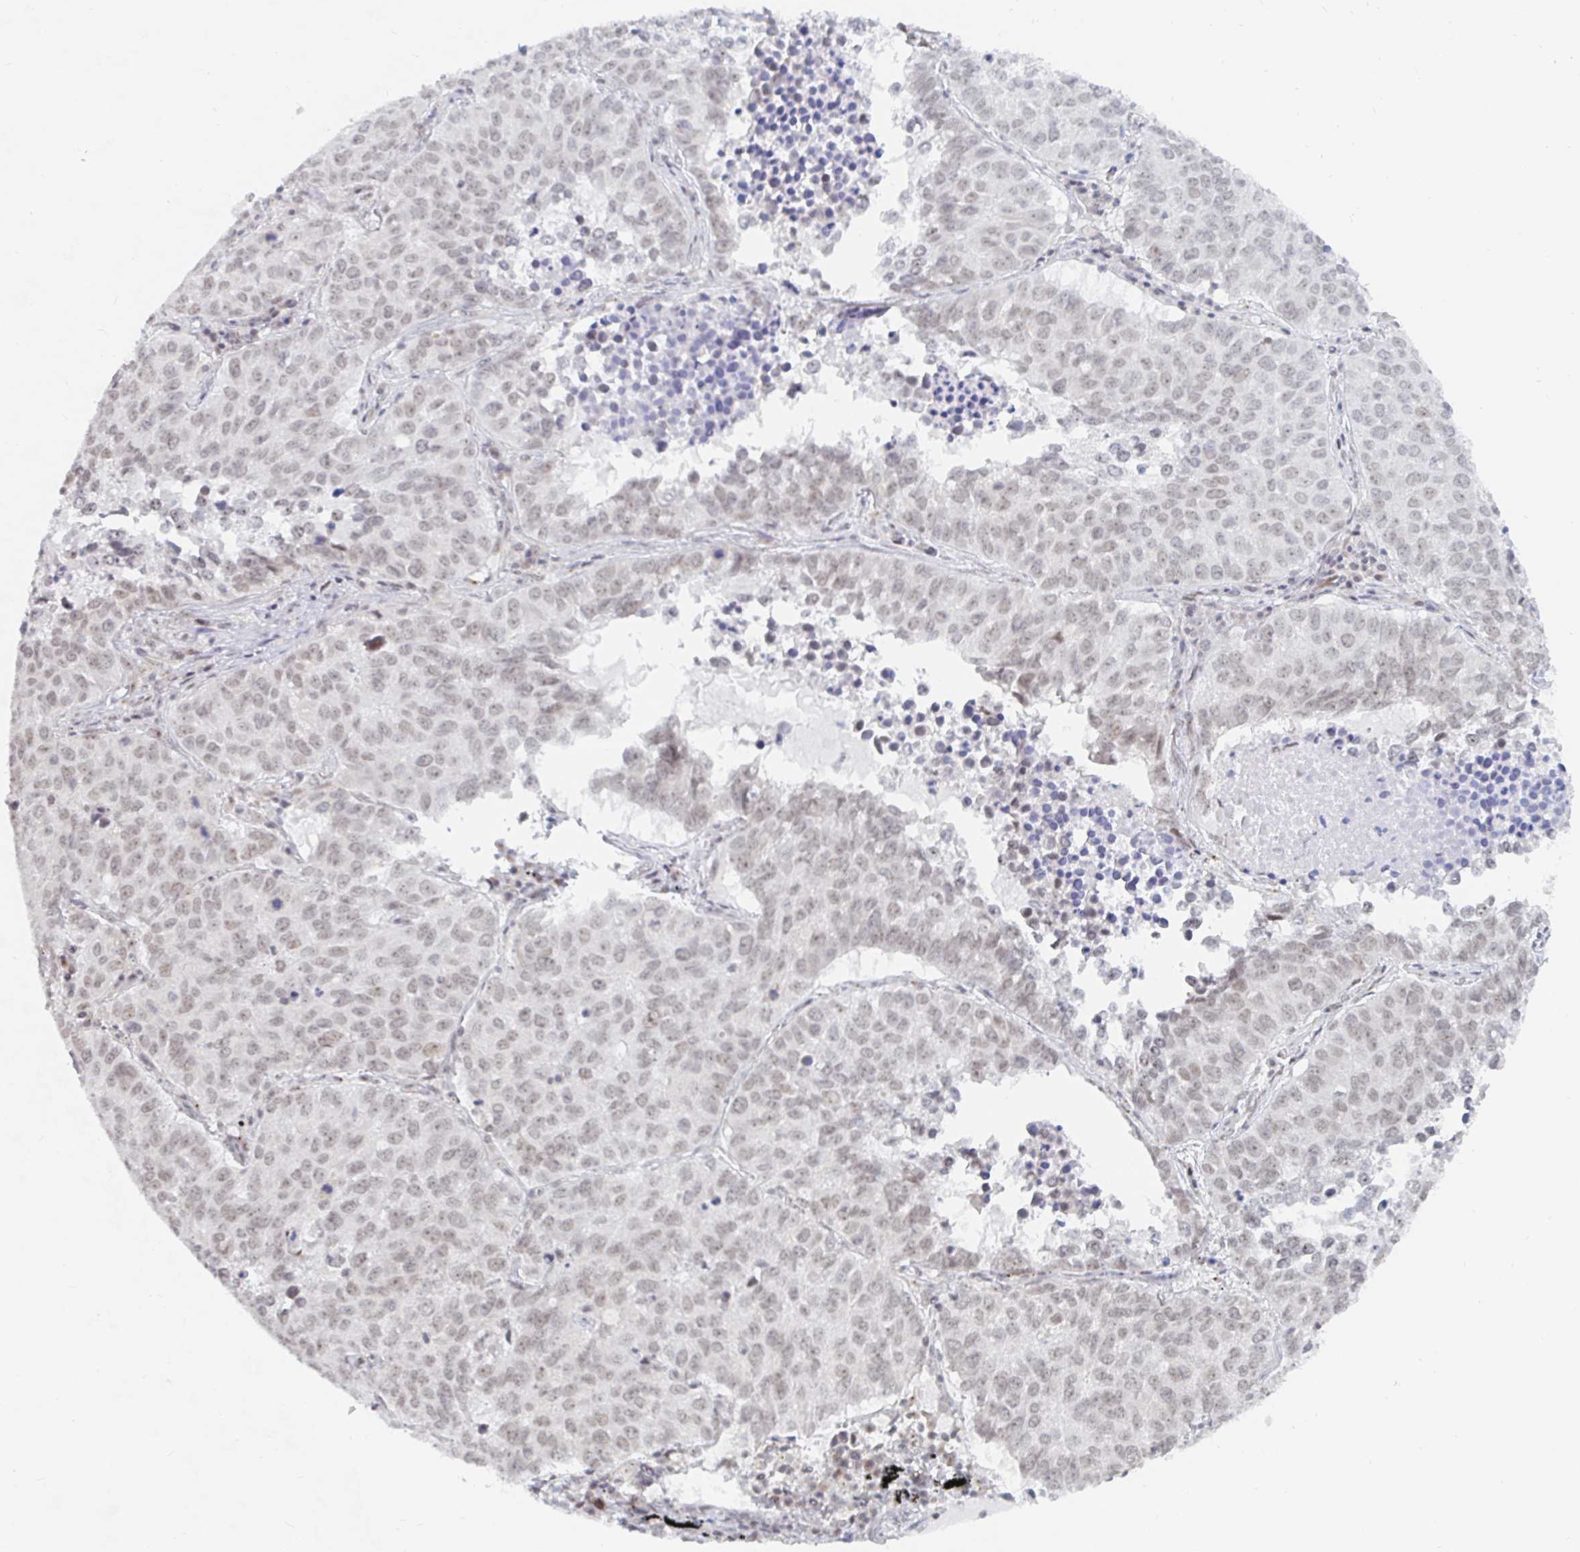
{"staining": {"intensity": "weak", "quantity": ">75%", "location": "nuclear"}, "tissue": "lung cancer", "cell_type": "Tumor cells", "image_type": "cancer", "snomed": [{"axis": "morphology", "description": "Adenocarcinoma, NOS"}, {"axis": "topography", "description": "Lung"}], "caption": "Tumor cells show low levels of weak nuclear staining in about >75% of cells in lung cancer. (Brightfield microscopy of DAB IHC at high magnification).", "gene": "CHD2", "patient": {"sex": "female", "age": 50}}